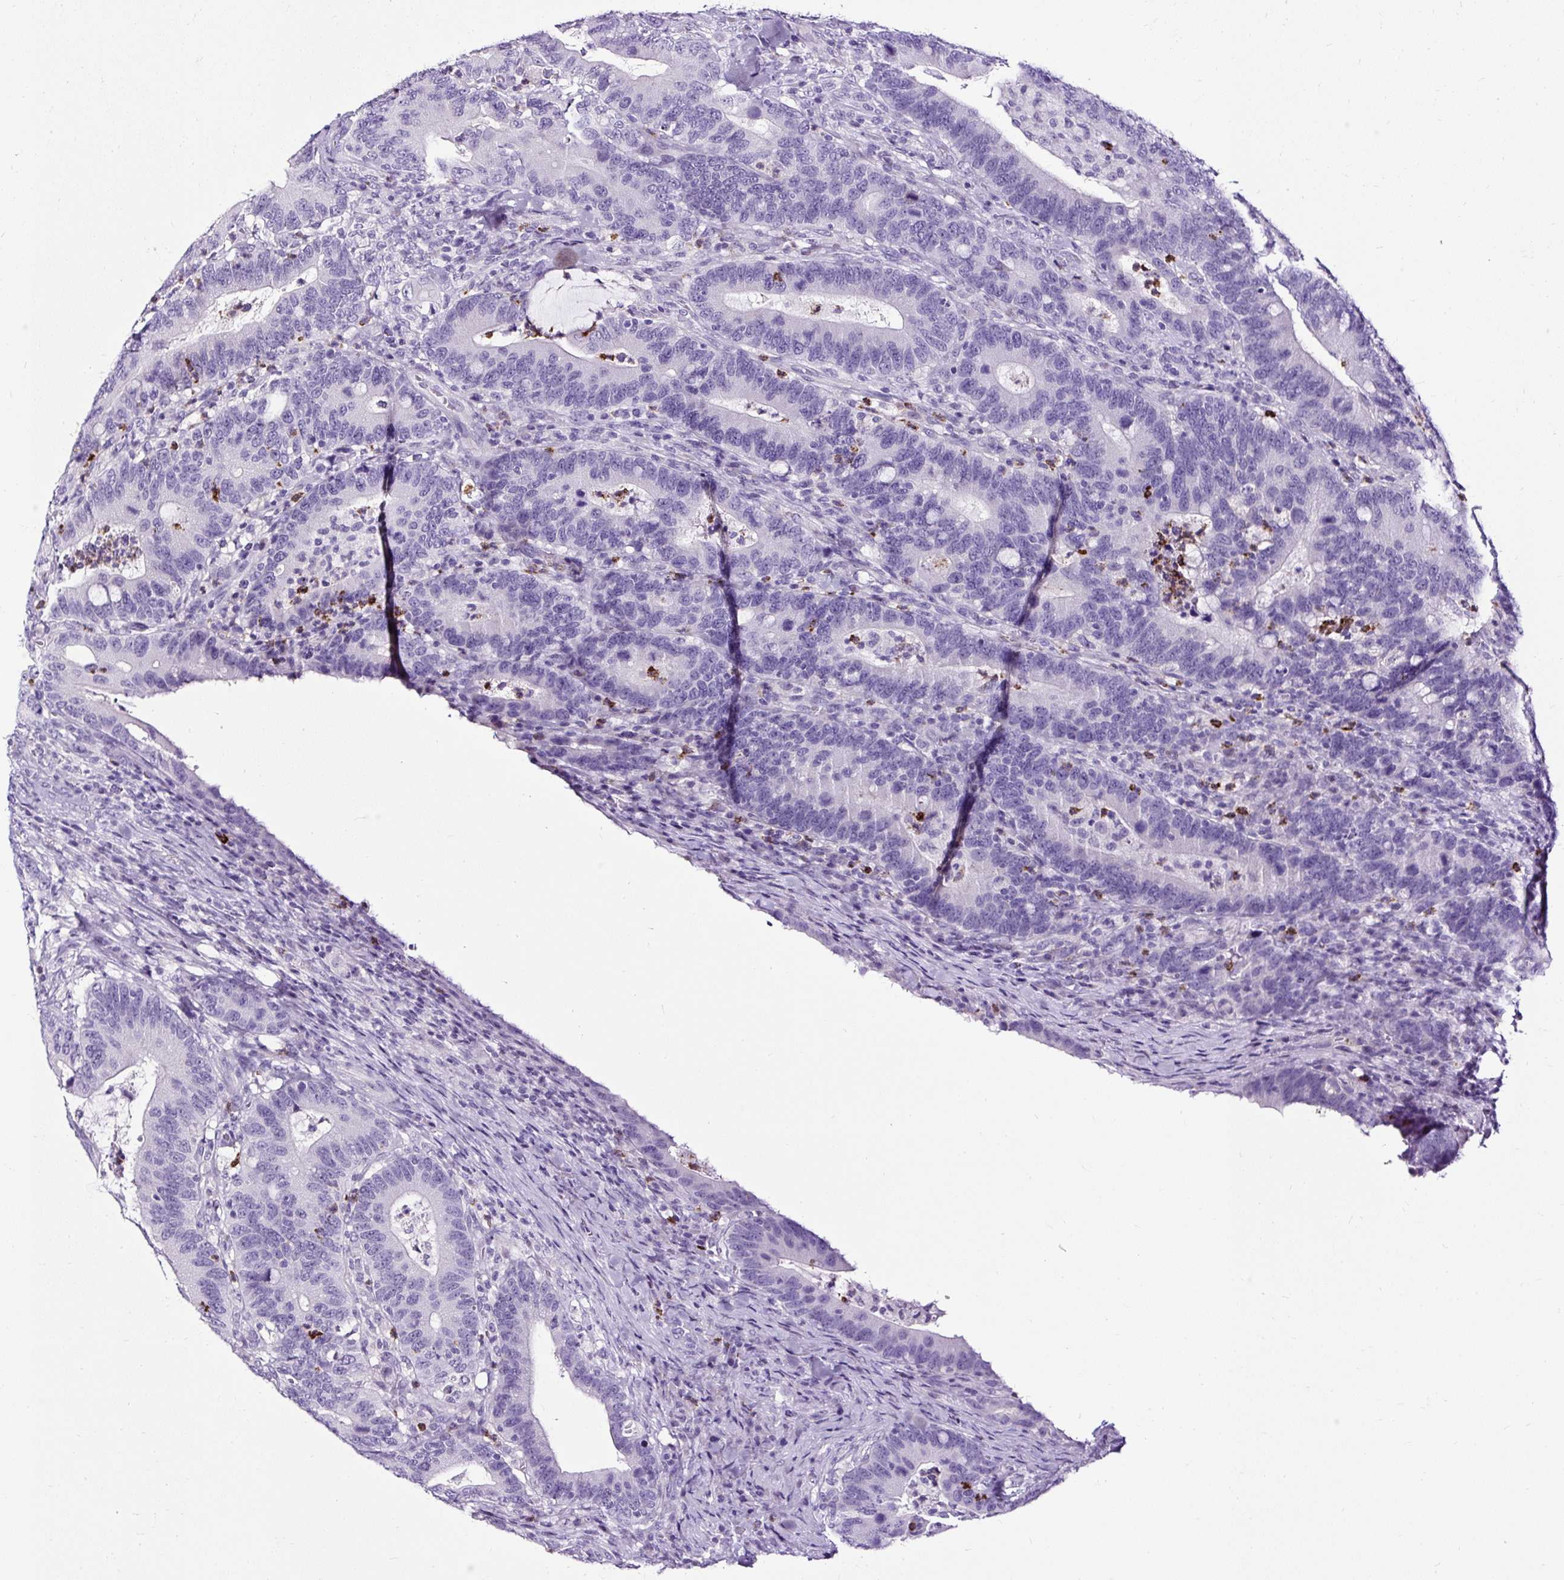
{"staining": {"intensity": "negative", "quantity": "none", "location": "none"}, "tissue": "colorectal cancer", "cell_type": "Tumor cells", "image_type": "cancer", "snomed": [{"axis": "morphology", "description": "Adenocarcinoma, NOS"}, {"axis": "topography", "description": "Colon"}], "caption": "Photomicrograph shows no protein staining in tumor cells of colorectal adenocarcinoma tissue.", "gene": "SLC7A8", "patient": {"sex": "female", "age": 66}}